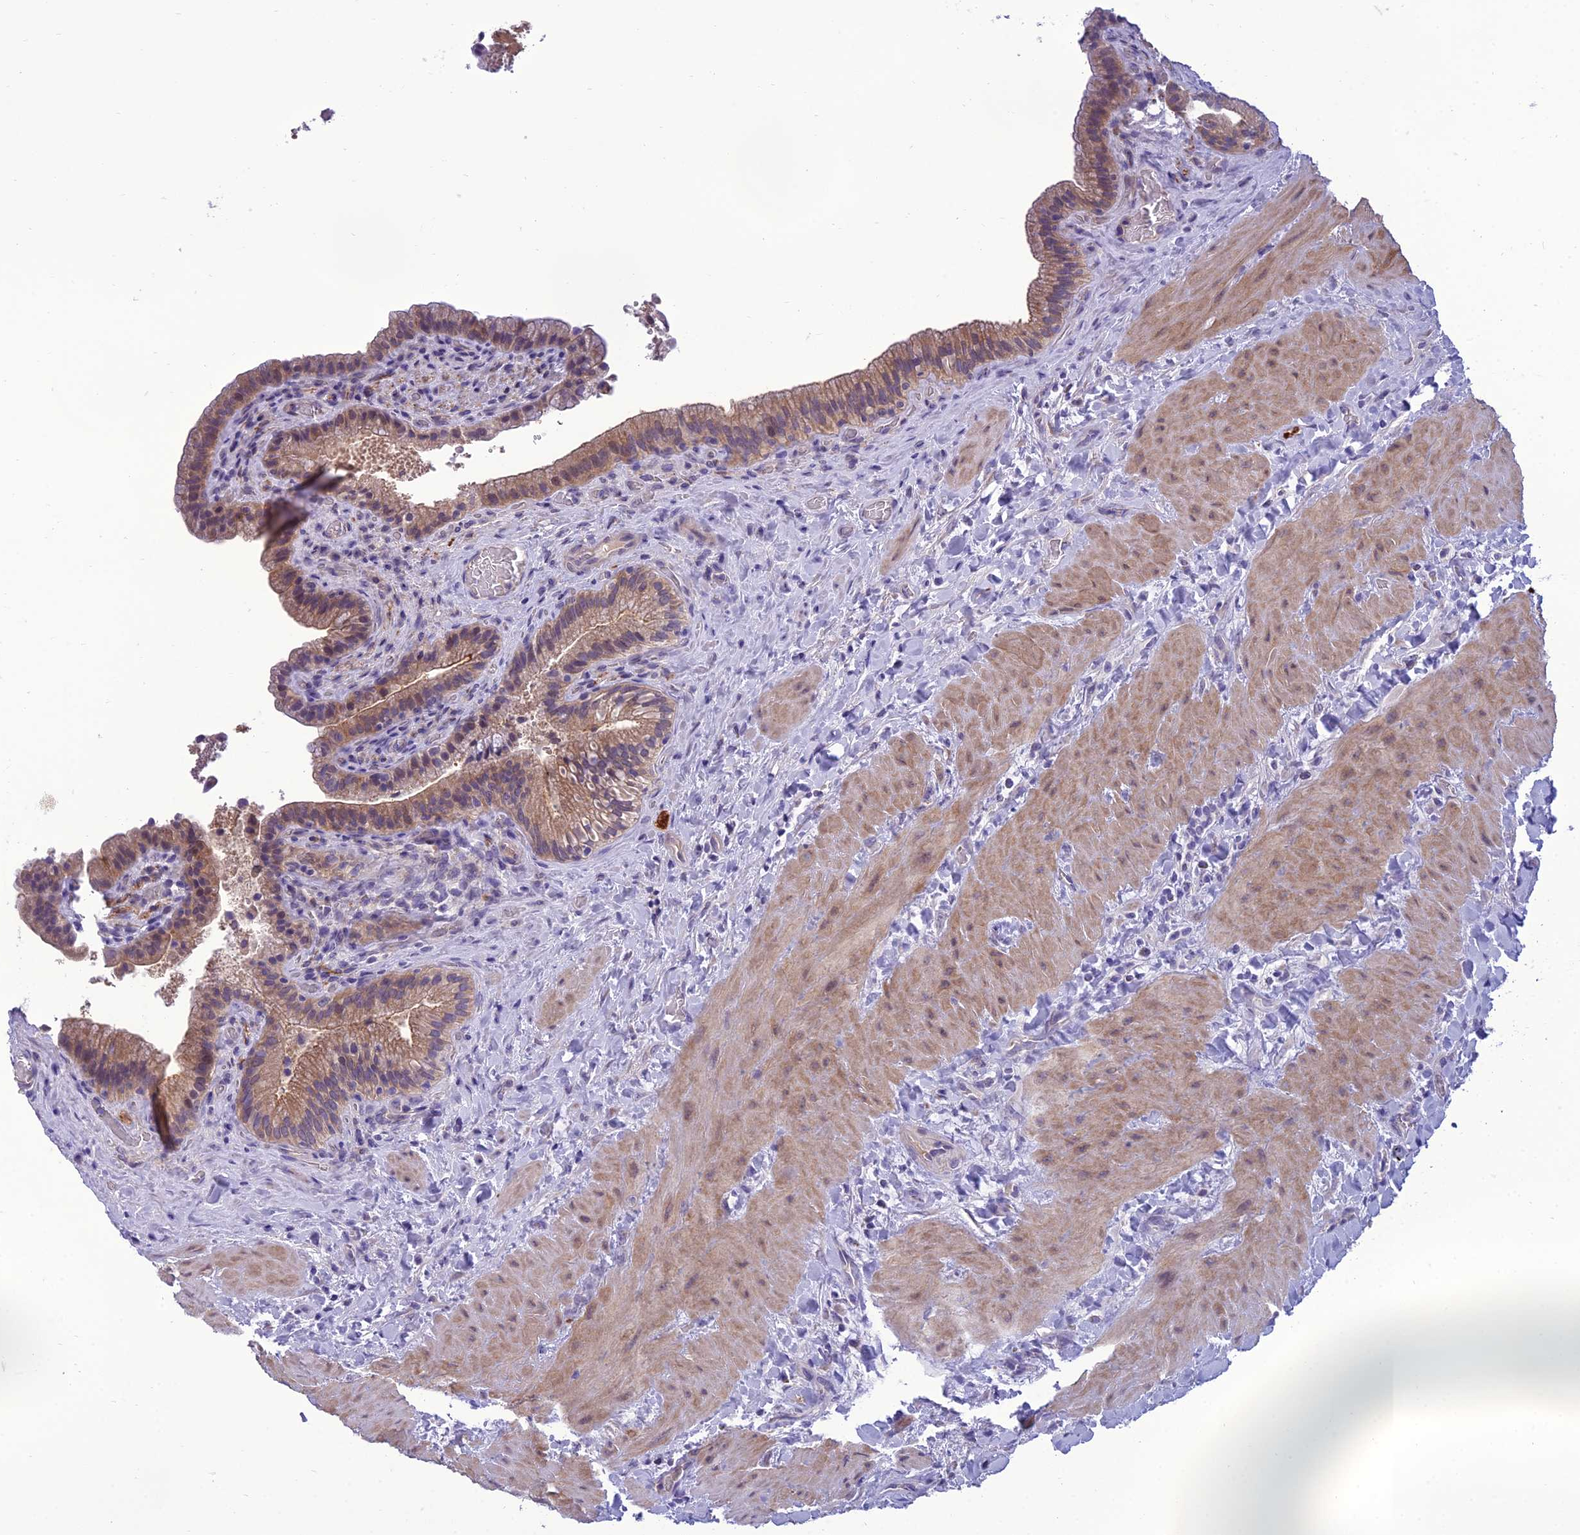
{"staining": {"intensity": "moderate", "quantity": ">75%", "location": "cytoplasmic/membranous,nuclear"}, "tissue": "gallbladder", "cell_type": "Glandular cells", "image_type": "normal", "snomed": [{"axis": "morphology", "description": "Normal tissue, NOS"}, {"axis": "topography", "description": "Gallbladder"}], "caption": "Immunohistochemical staining of normal human gallbladder exhibits >75% levels of moderate cytoplasmic/membranous,nuclear protein positivity in about >75% of glandular cells. The staining was performed using DAB, with brown indicating positive protein expression. Nuclei are stained blue with hematoxylin.", "gene": "ANKS4B", "patient": {"sex": "male", "age": 24}}